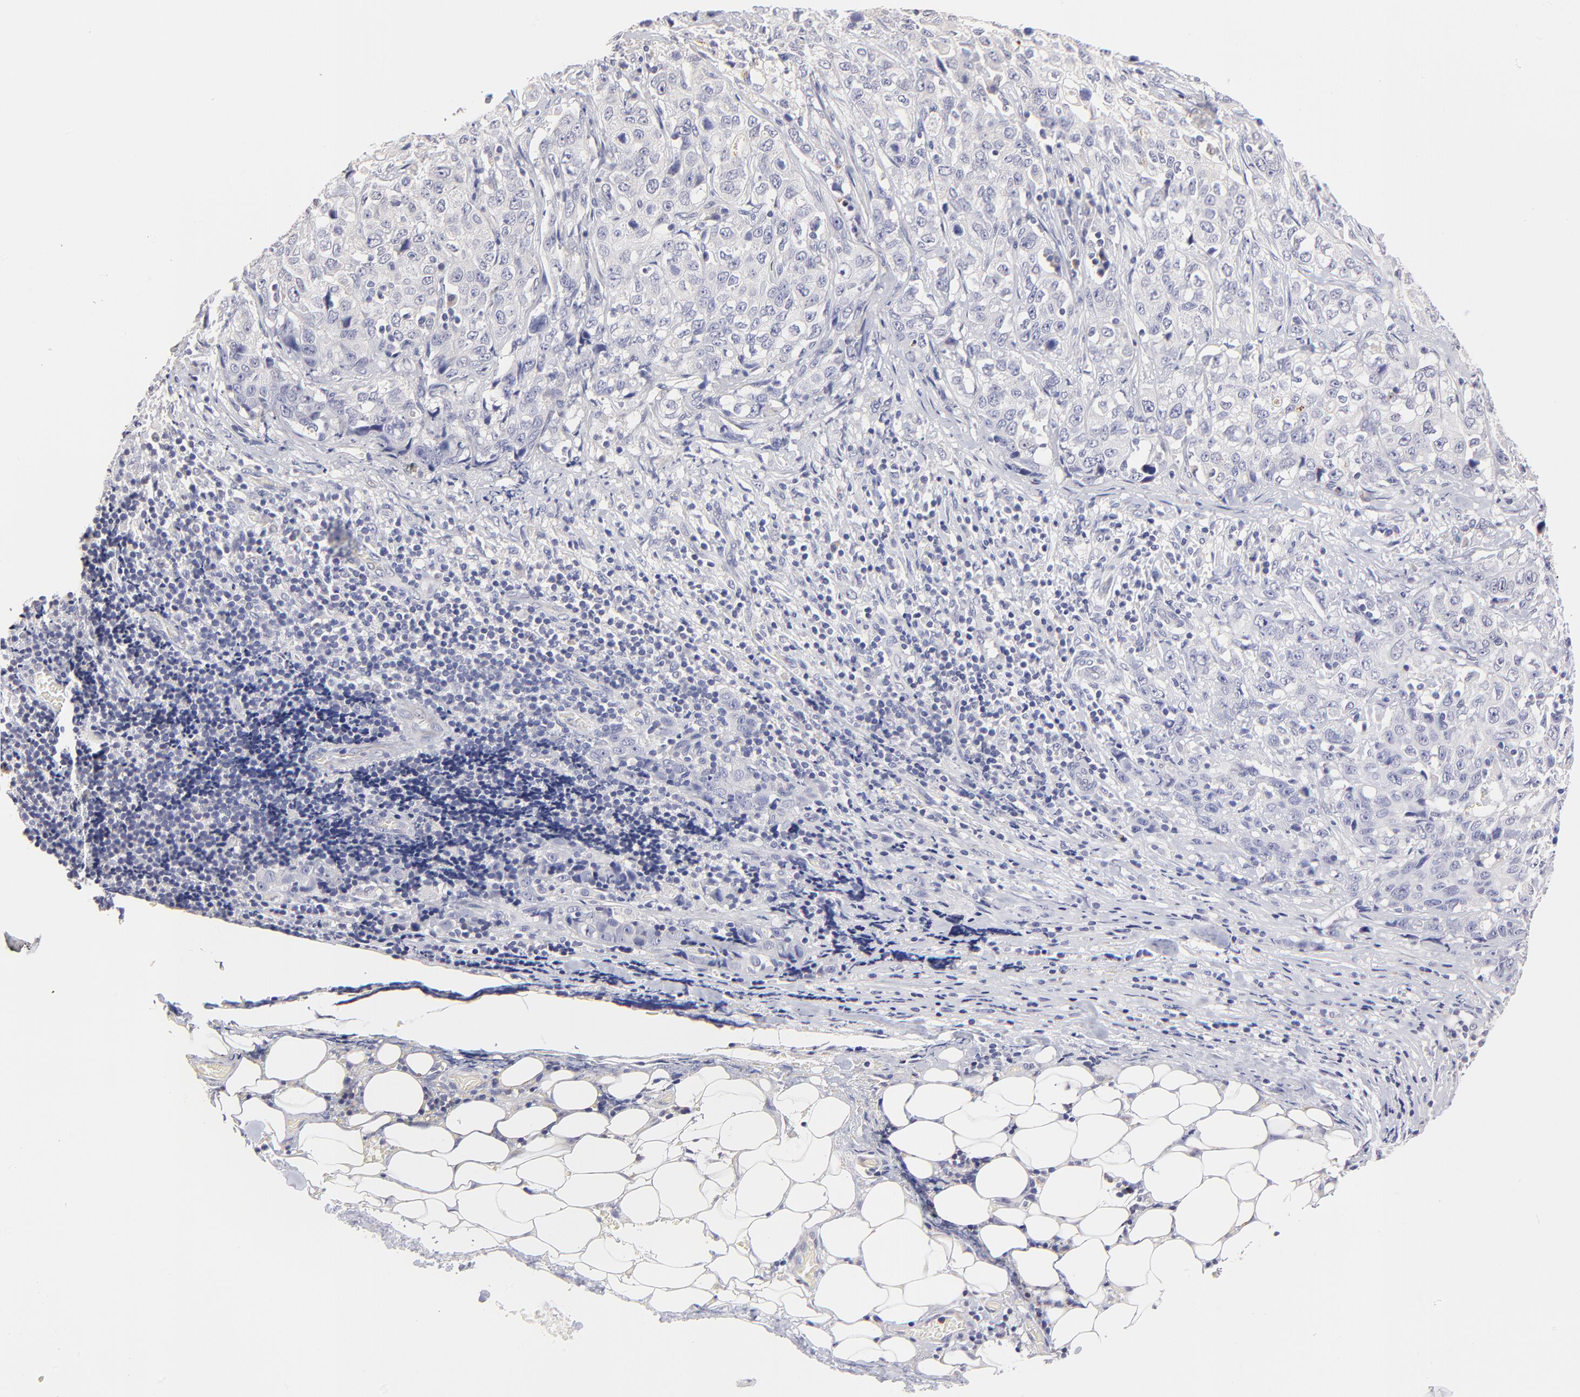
{"staining": {"intensity": "negative", "quantity": "none", "location": "none"}, "tissue": "stomach cancer", "cell_type": "Tumor cells", "image_type": "cancer", "snomed": [{"axis": "morphology", "description": "Adenocarcinoma, NOS"}, {"axis": "topography", "description": "Stomach"}], "caption": "Immunohistochemistry of human stomach cancer (adenocarcinoma) exhibits no staining in tumor cells.", "gene": "BTG2", "patient": {"sex": "male", "age": 48}}